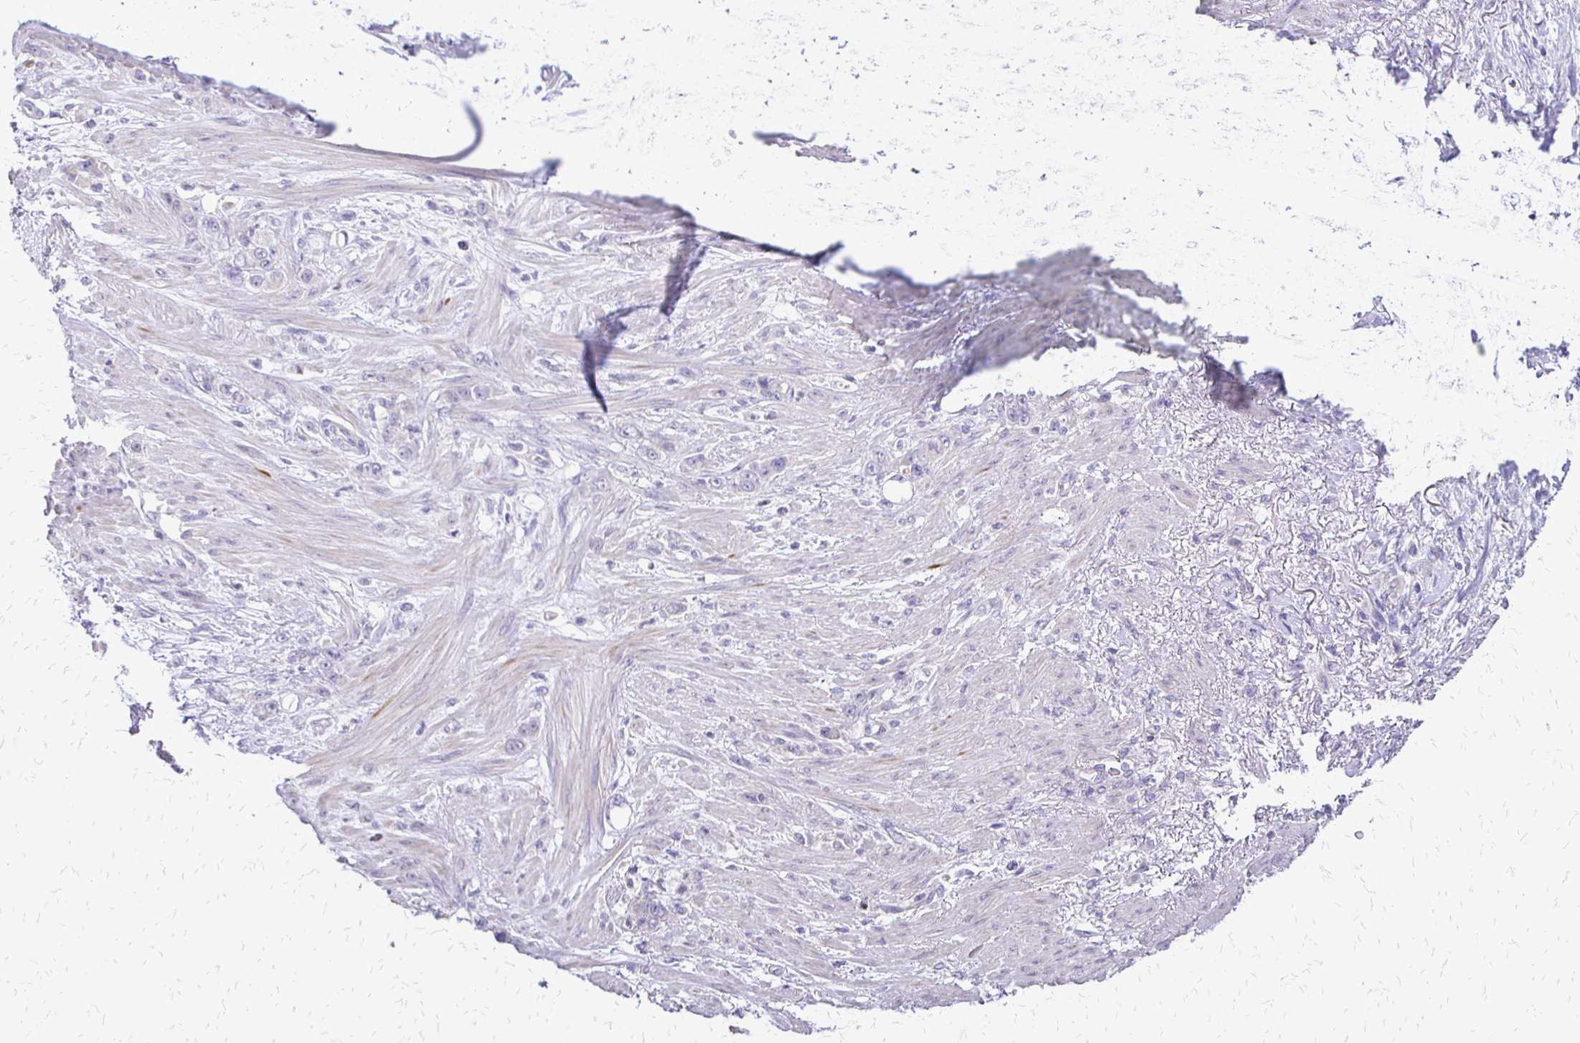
{"staining": {"intensity": "negative", "quantity": "none", "location": "none"}, "tissue": "stomach cancer", "cell_type": "Tumor cells", "image_type": "cancer", "snomed": [{"axis": "morphology", "description": "Normal tissue, NOS"}, {"axis": "morphology", "description": "Adenocarcinoma, NOS"}, {"axis": "topography", "description": "Stomach"}], "caption": "Immunohistochemistry of human stomach adenocarcinoma displays no positivity in tumor cells.", "gene": "ALPG", "patient": {"sex": "female", "age": 79}}